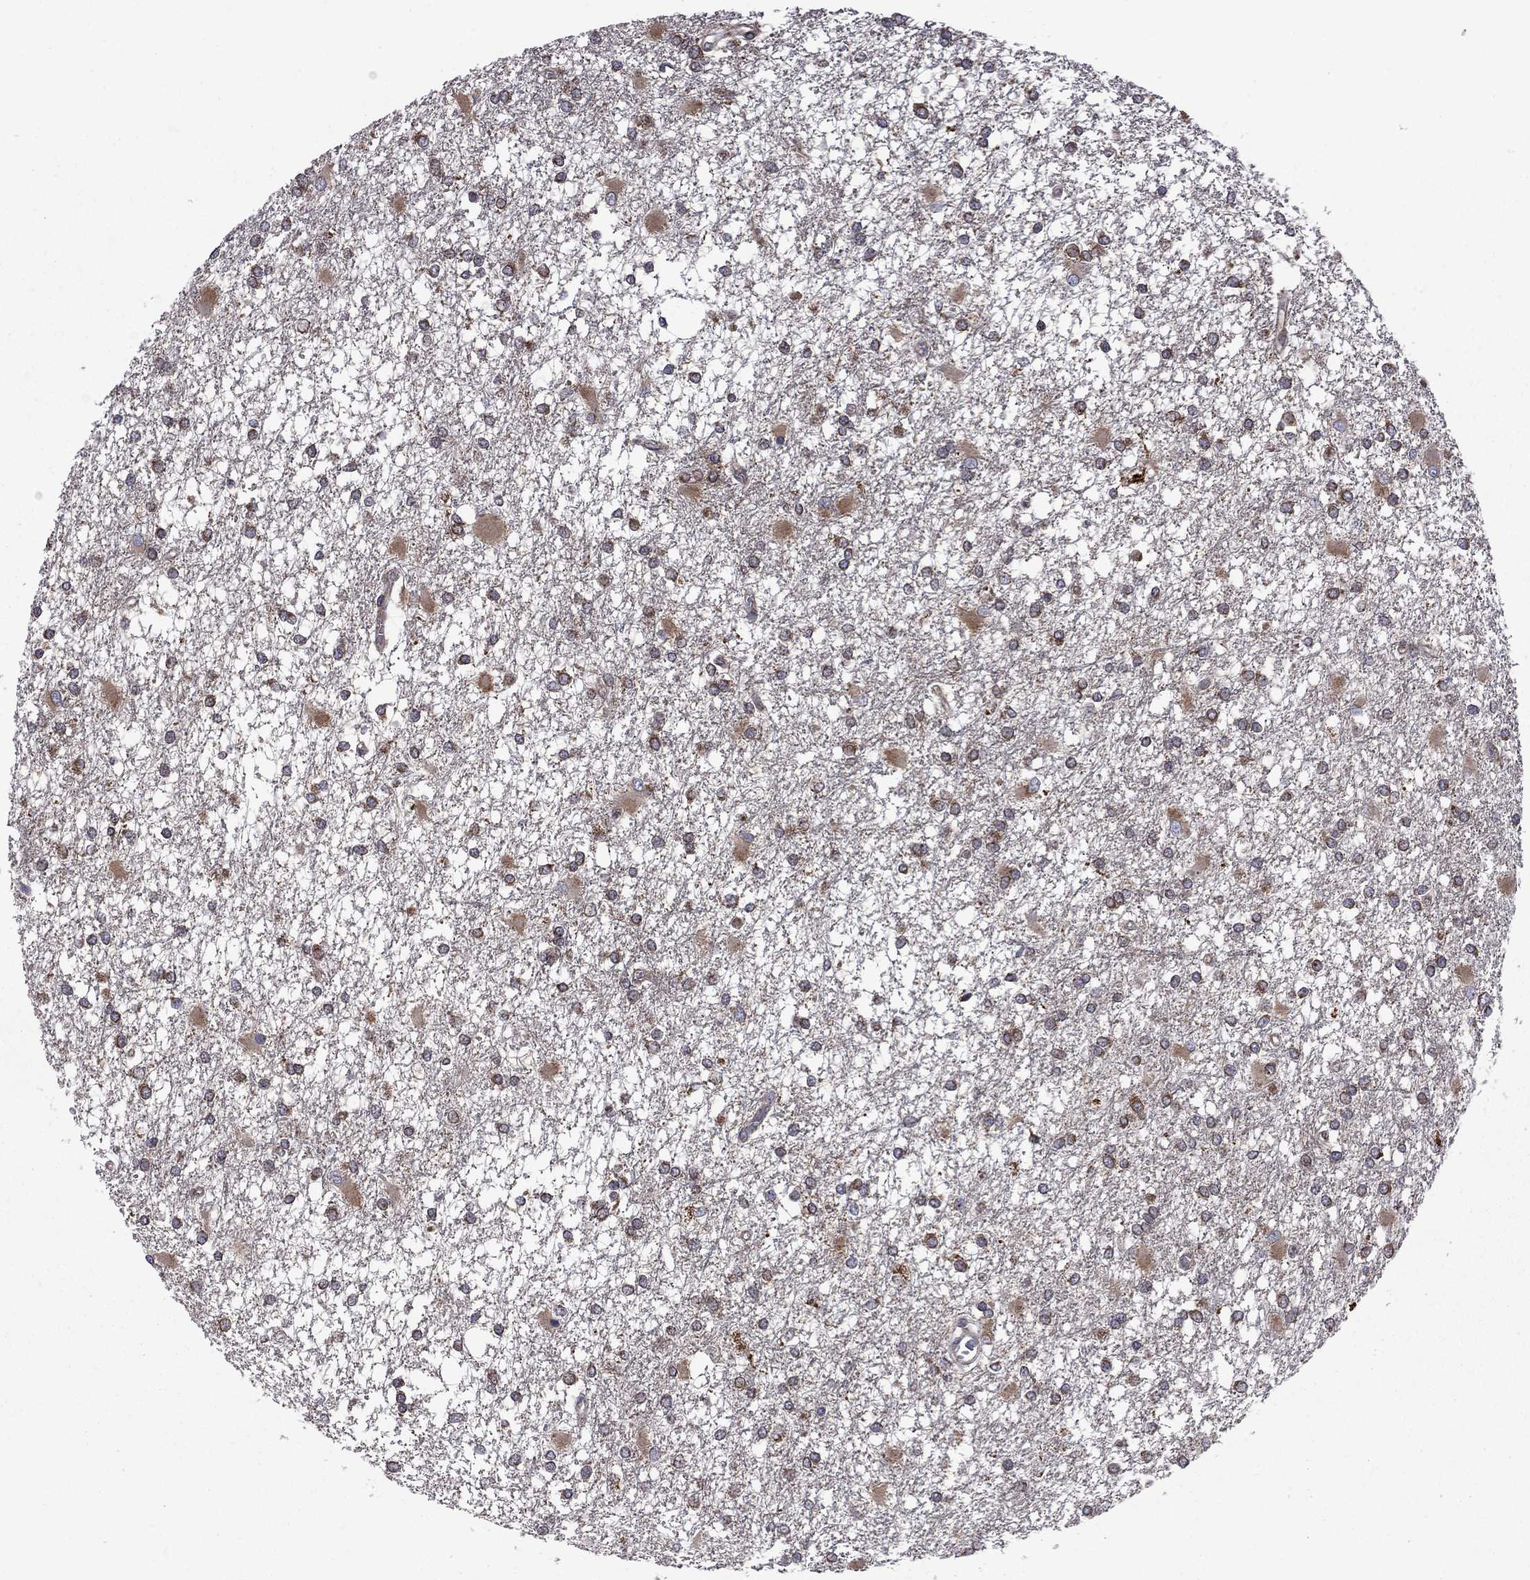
{"staining": {"intensity": "strong", "quantity": "25%-75%", "location": "cytoplasmic/membranous"}, "tissue": "glioma", "cell_type": "Tumor cells", "image_type": "cancer", "snomed": [{"axis": "morphology", "description": "Glioma, malignant, High grade"}, {"axis": "topography", "description": "Cerebral cortex"}], "caption": "Malignant glioma (high-grade) was stained to show a protein in brown. There is high levels of strong cytoplasmic/membranous staining in about 25%-75% of tumor cells. (DAB (3,3'-diaminobenzidine) = brown stain, brightfield microscopy at high magnification).", "gene": "CLPTM1", "patient": {"sex": "male", "age": 79}}